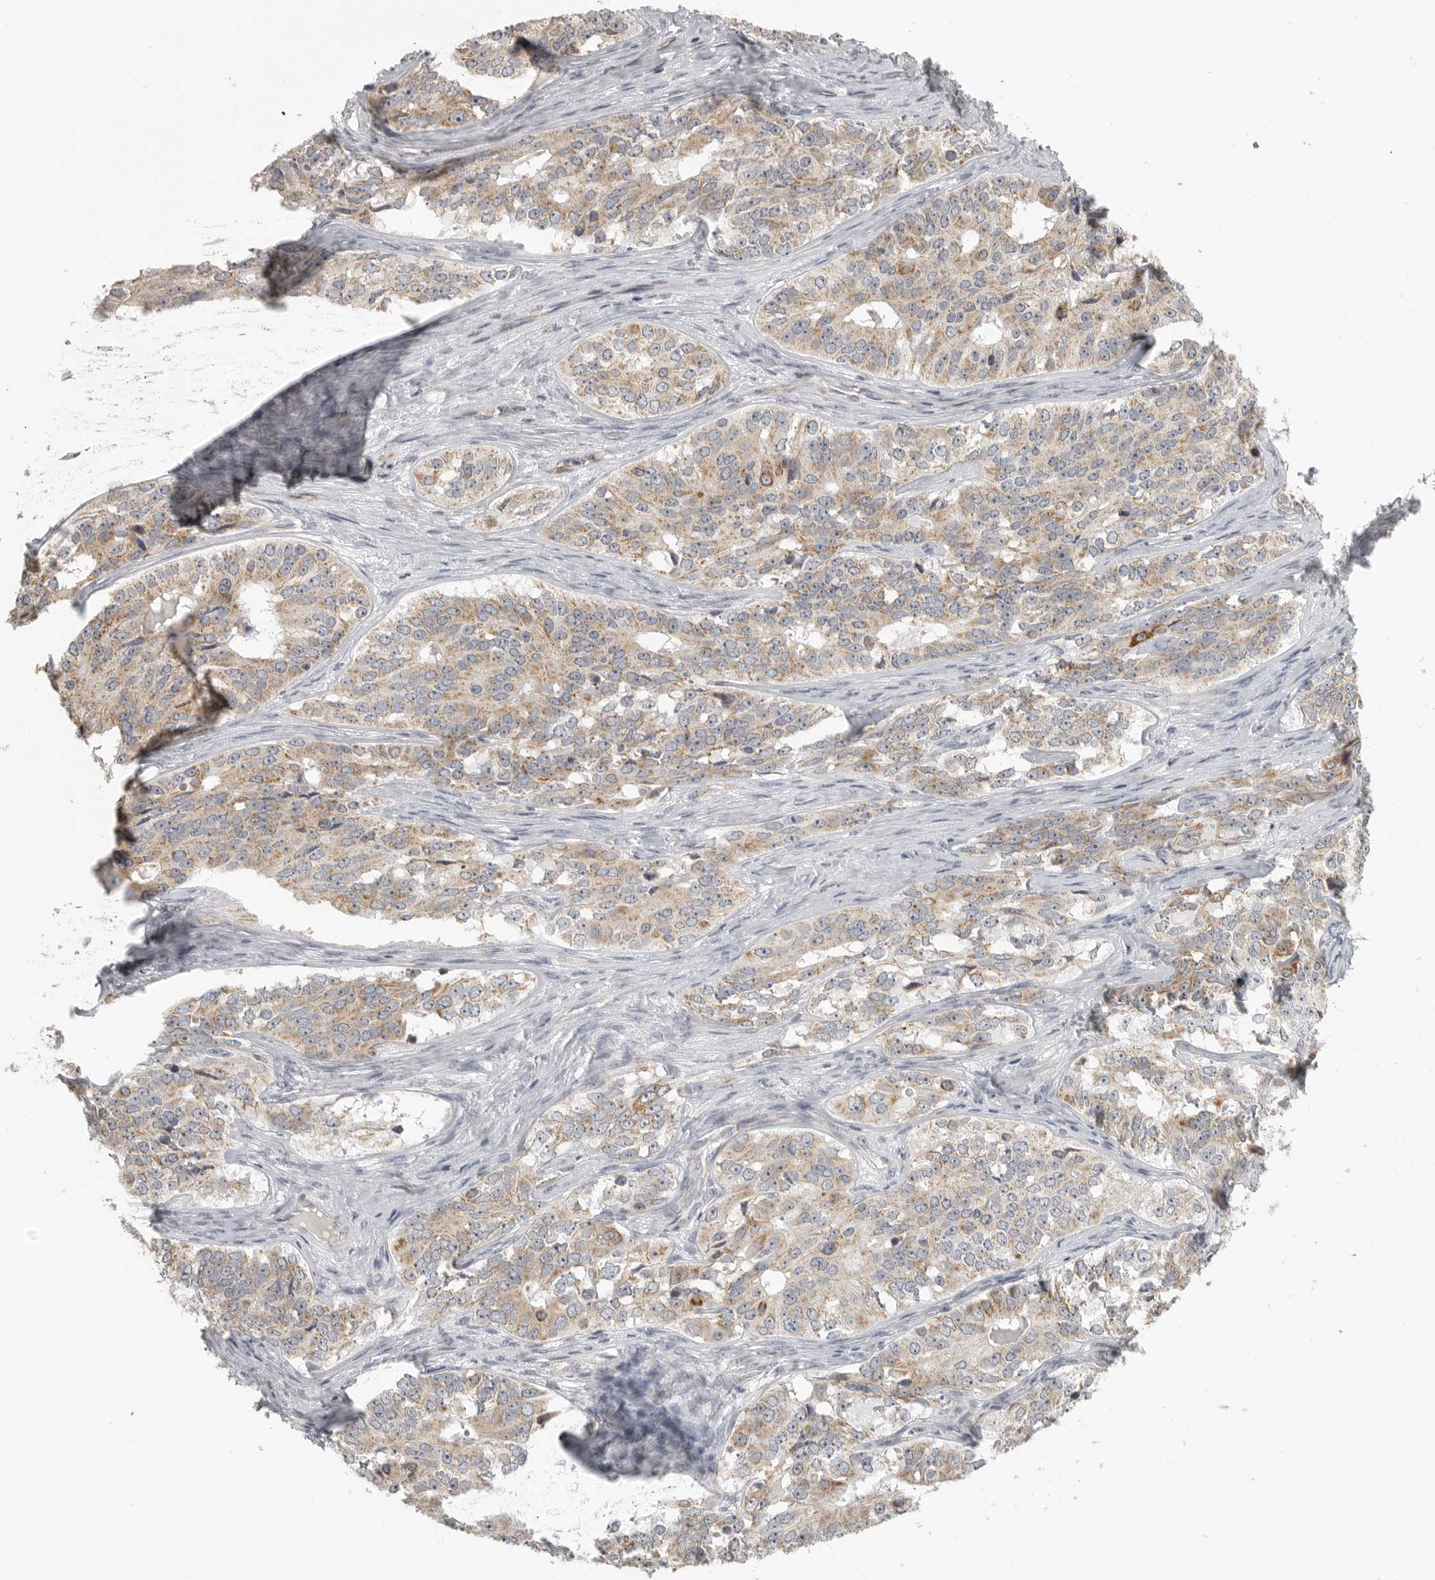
{"staining": {"intensity": "moderate", "quantity": "<25%", "location": "cytoplasmic/membranous"}, "tissue": "ovarian cancer", "cell_type": "Tumor cells", "image_type": "cancer", "snomed": [{"axis": "morphology", "description": "Carcinoma, endometroid"}, {"axis": "topography", "description": "Ovary"}], "caption": "DAB immunohistochemical staining of endometroid carcinoma (ovarian) exhibits moderate cytoplasmic/membranous protein staining in about <25% of tumor cells. The protein is shown in brown color, while the nuclei are stained blue.", "gene": "RXFP3", "patient": {"sex": "female", "age": 51}}